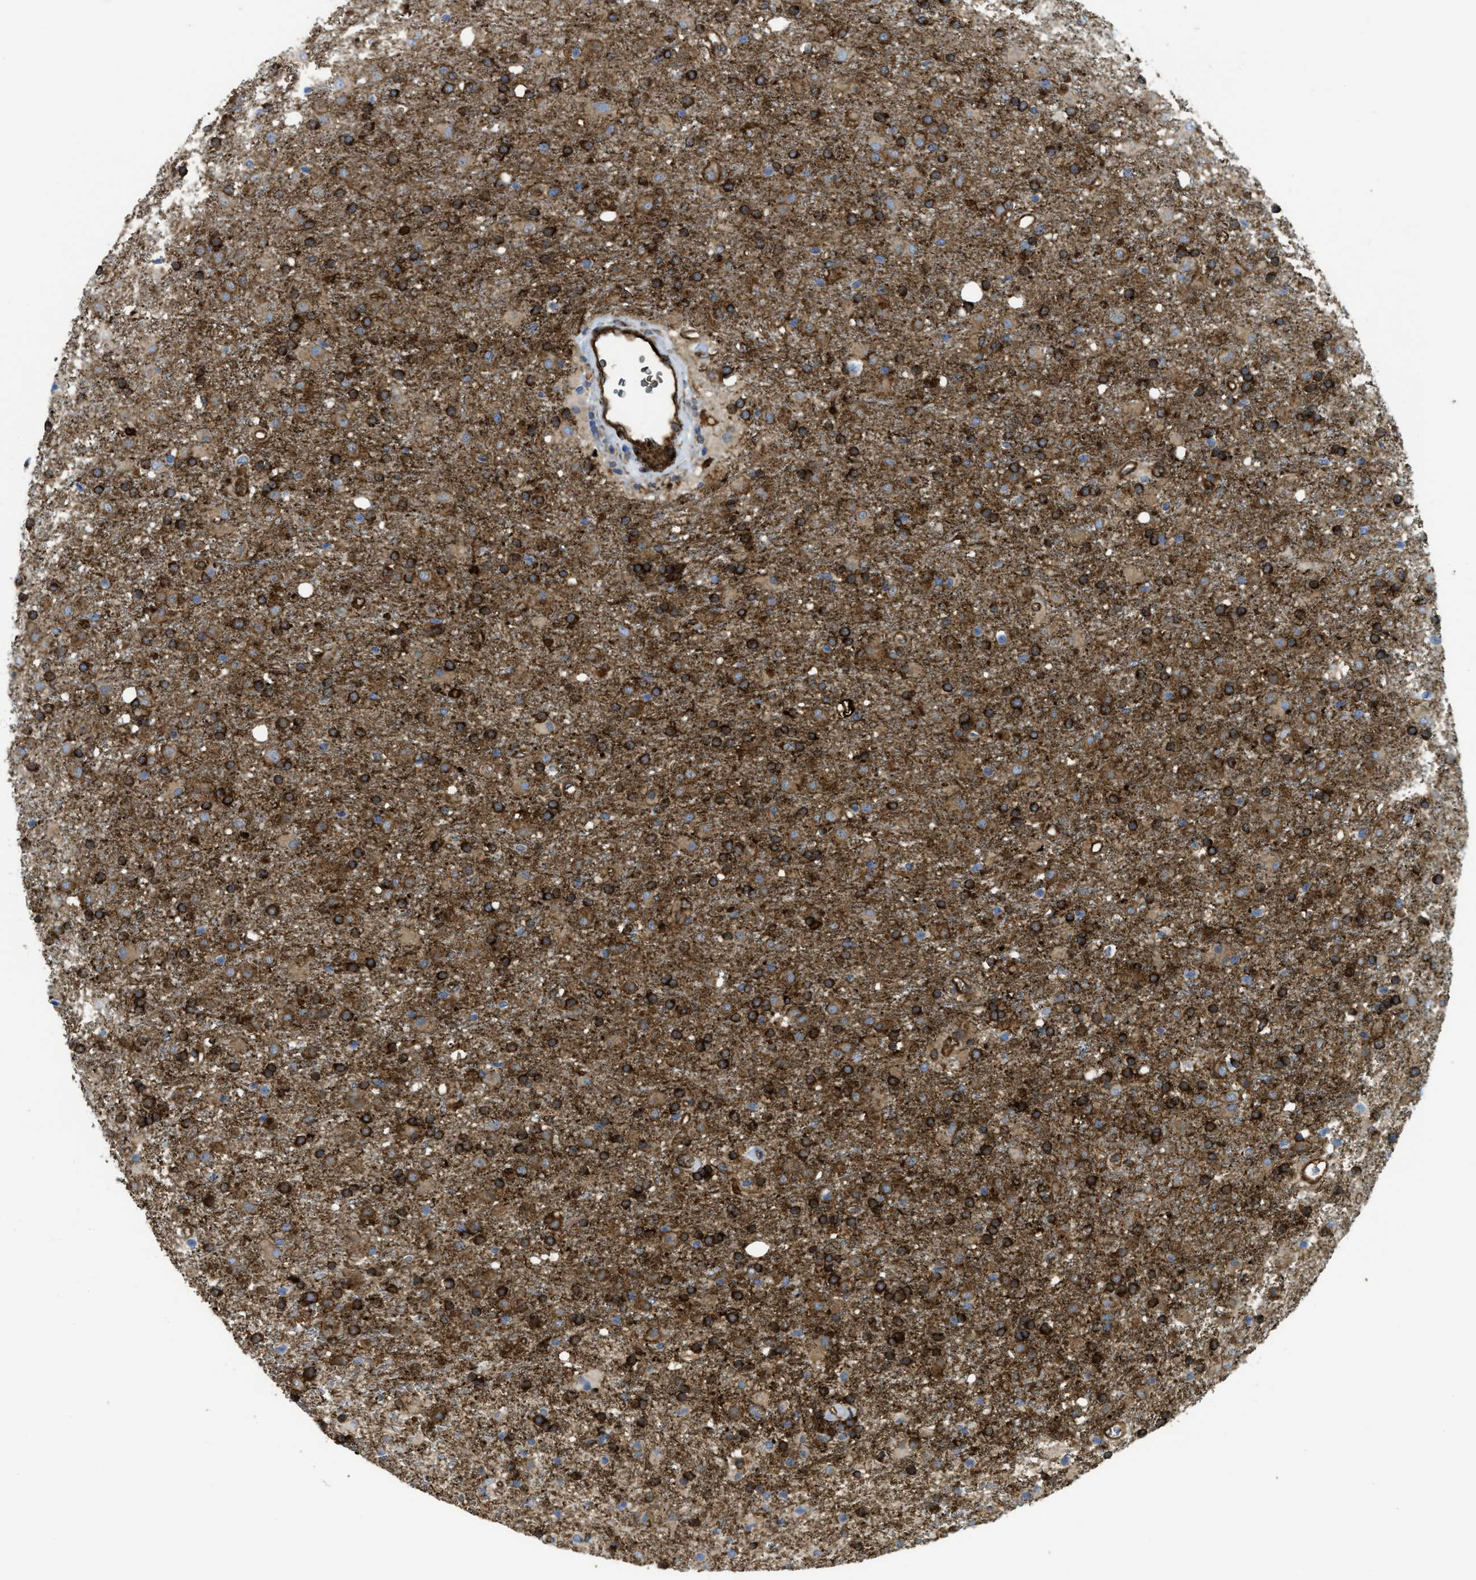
{"staining": {"intensity": "strong", "quantity": "25%-75%", "location": "cytoplasmic/membranous"}, "tissue": "glioma", "cell_type": "Tumor cells", "image_type": "cancer", "snomed": [{"axis": "morphology", "description": "Glioma, malignant, Low grade"}, {"axis": "topography", "description": "Brain"}], "caption": "Low-grade glioma (malignant) stained for a protein (brown) demonstrates strong cytoplasmic/membranous positive positivity in approximately 25%-75% of tumor cells.", "gene": "HIP1", "patient": {"sex": "male", "age": 65}}